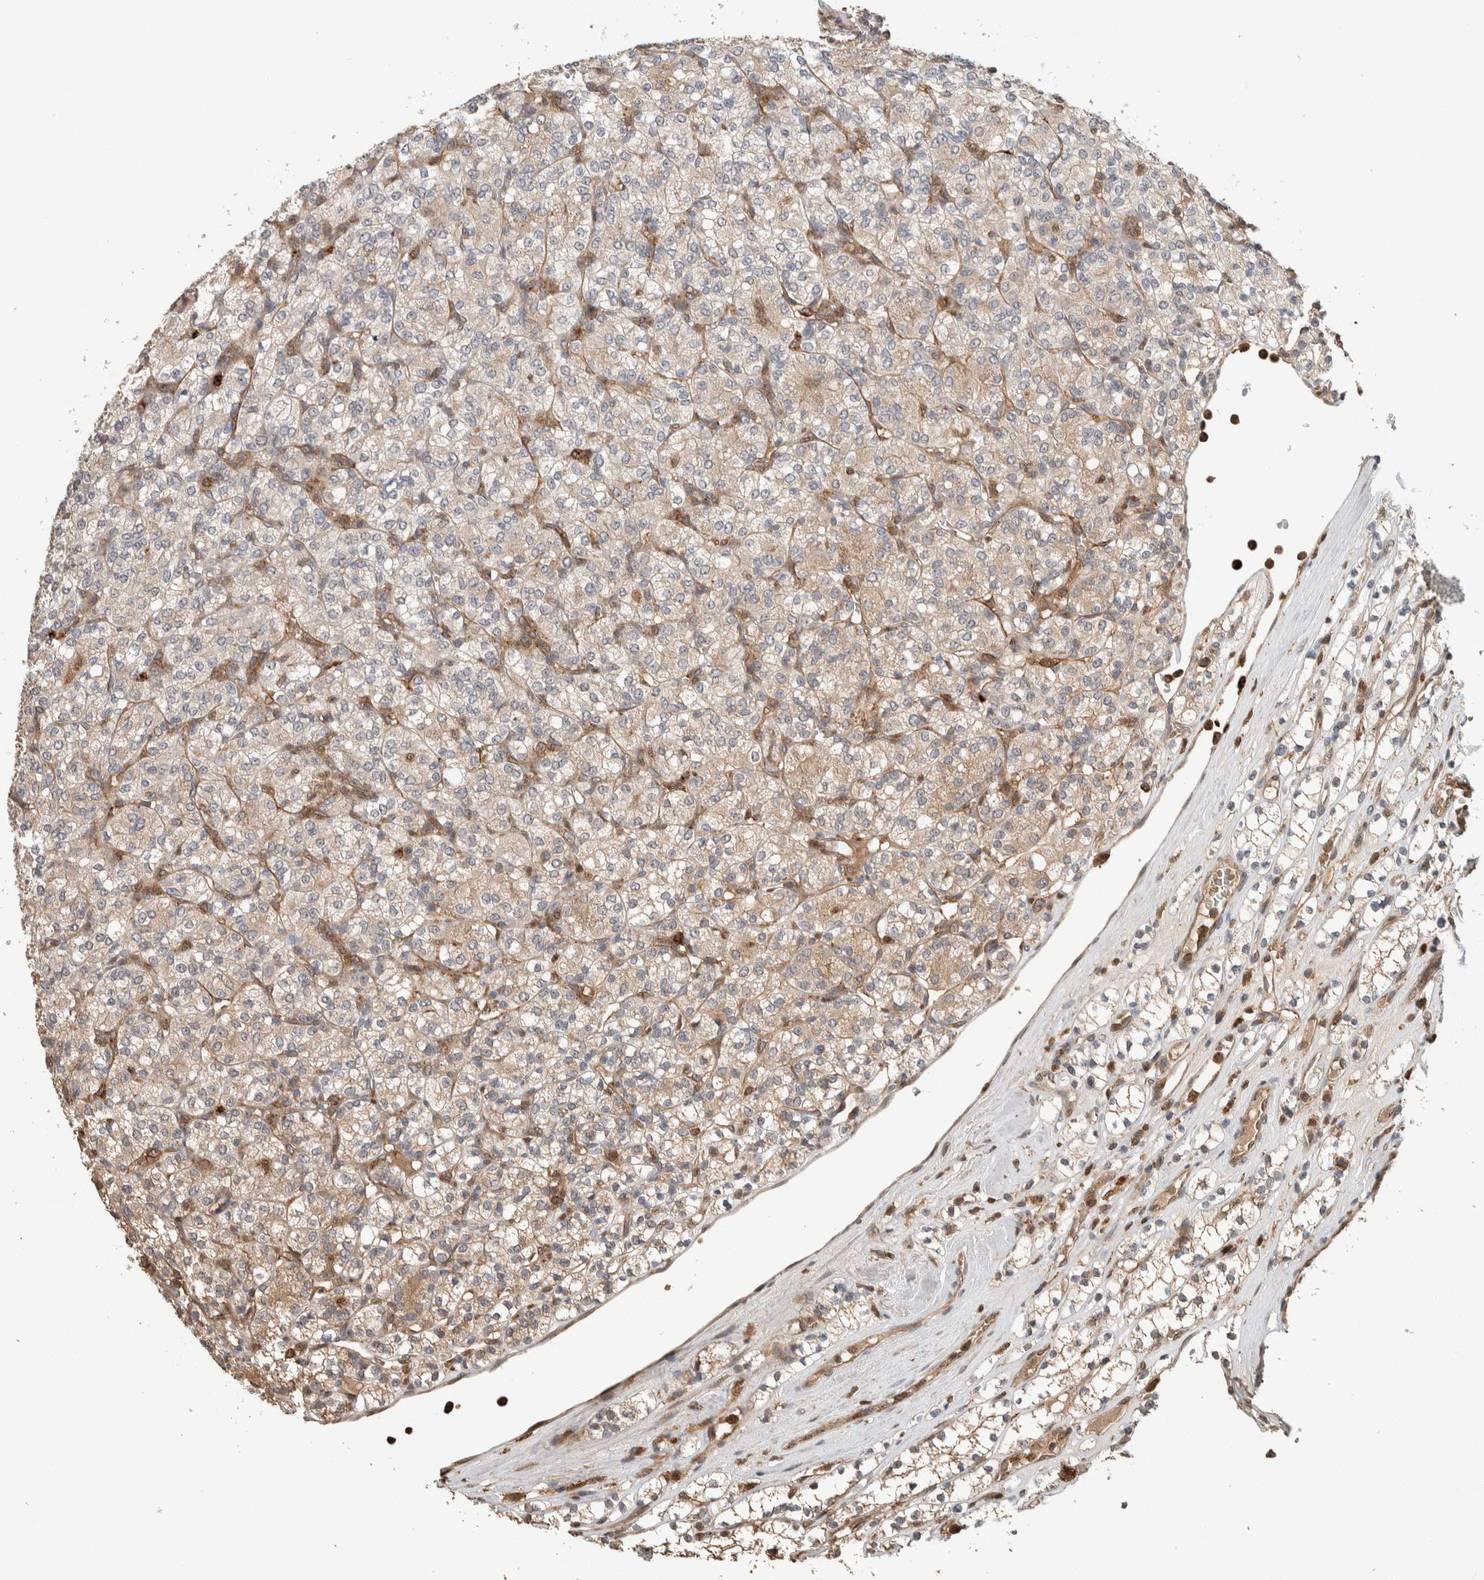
{"staining": {"intensity": "weak", "quantity": "25%-75%", "location": "cytoplasmic/membranous"}, "tissue": "renal cancer", "cell_type": "Tumor cells", "image_type": "cancer", "snomed": [{"axis": "morphology", "description": "Adenocarcinoma, NOS"}, {"axis": "topography", "description": "Kidney"}], "caption": "Immunohistochemical staining of human renal cancer exhibits low levels of weak cytoplasmic/membranous protein staining in approximately 25%-75% of tumor cells.", "gene": "VPS53", "patient": {"sex": "male", "age": 77}}